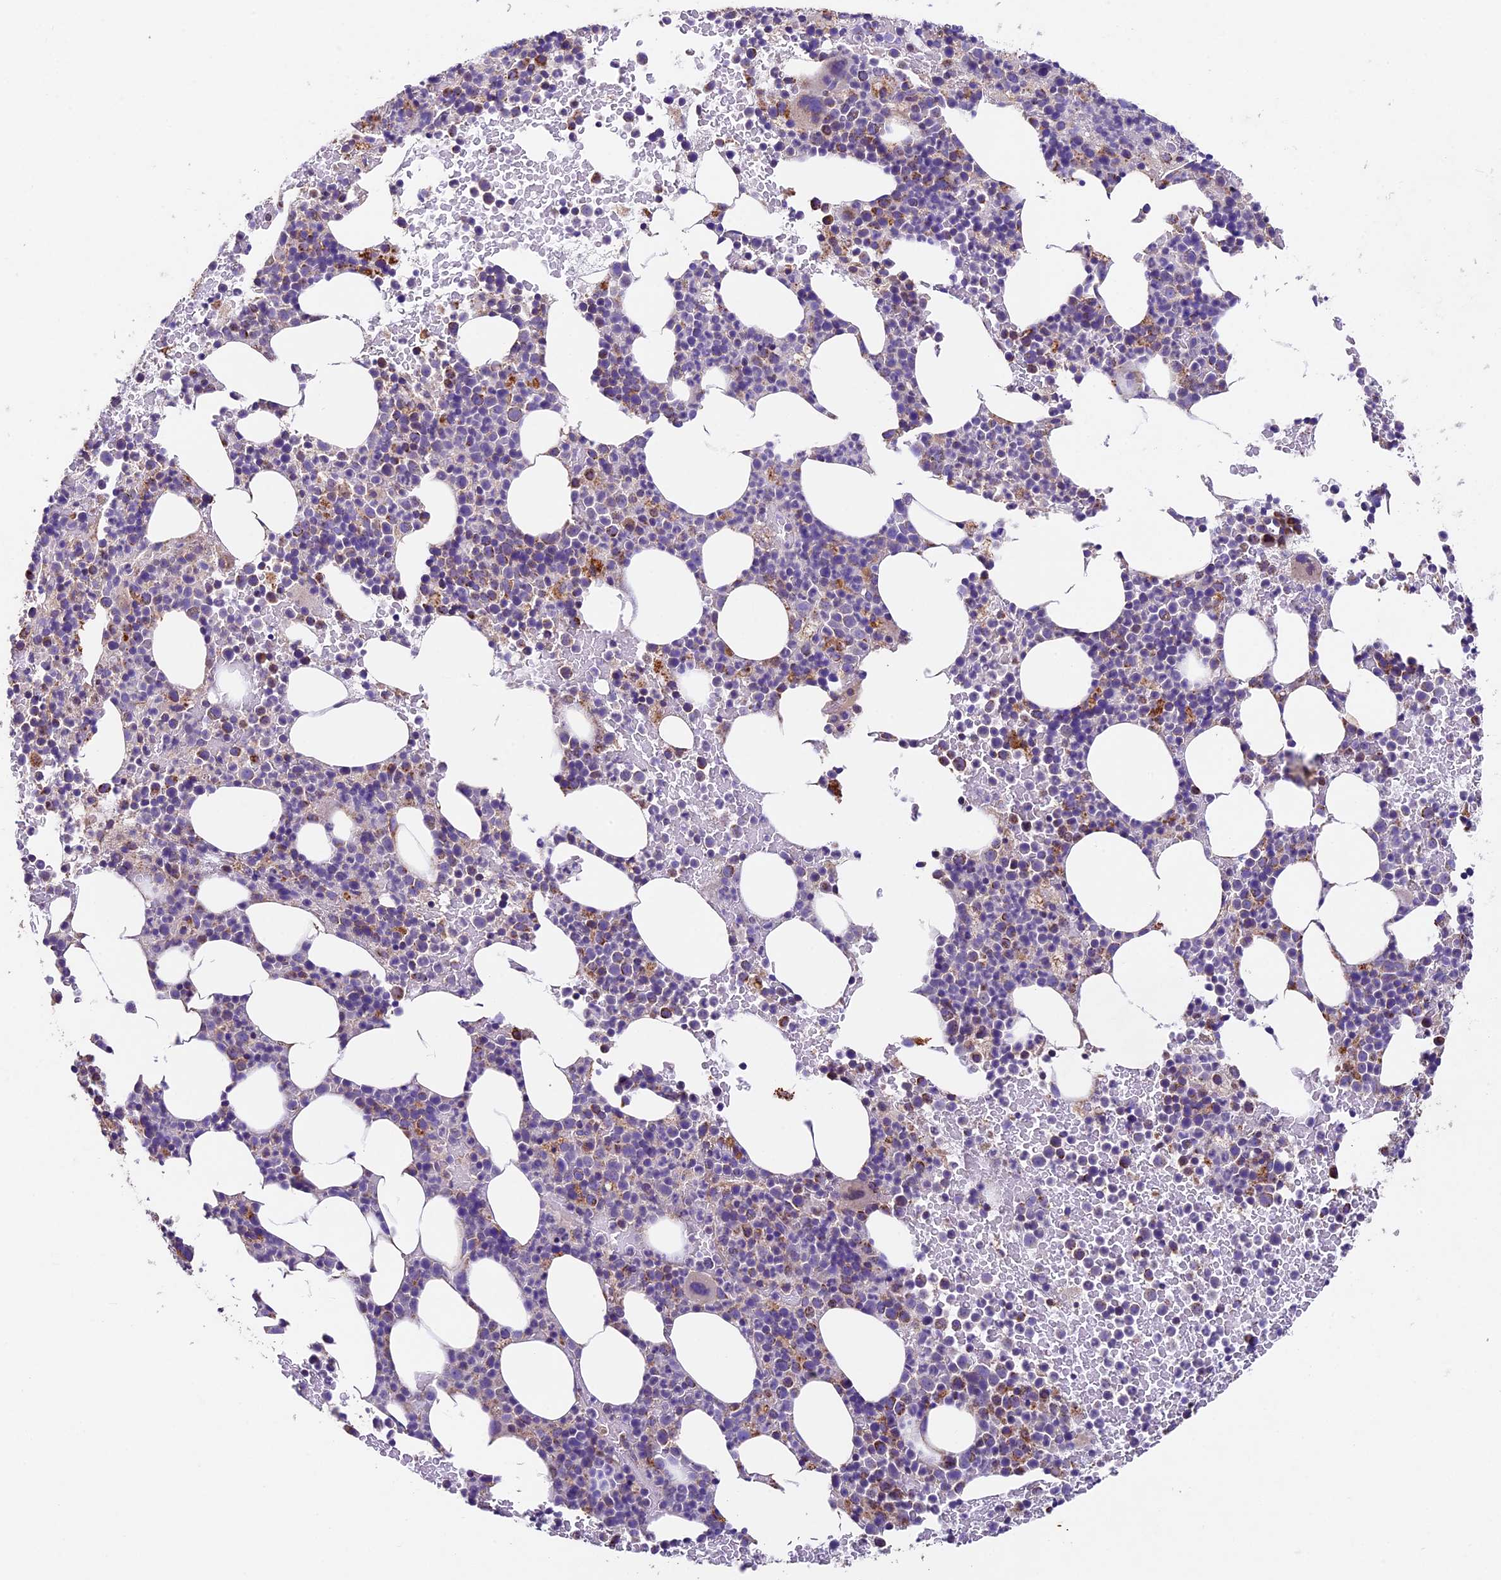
{"staining": {"intensity": "moderate", "quantity": "<25%", "location": "cytoplasmic/membranous"}, "tissue": "bone marrow", "cell_type": "Hematopoietic cells", "image_type": "normal", "snomed": [{"axis": "morphology", "description": "Normal tissue, NOS"}, {"axis": "topography", "description": "Bone marrow"}], "caption": "Immunohistochemistry photomicrograph of unremarkable human bone marrow stained for a protein (brown), which reveals low levels of moderate cytoplasmic/membranous expression in about <25% of hematopoietic cells.", "gene": "PMPCB", "patient": {"sex": "female", "age": 82}}